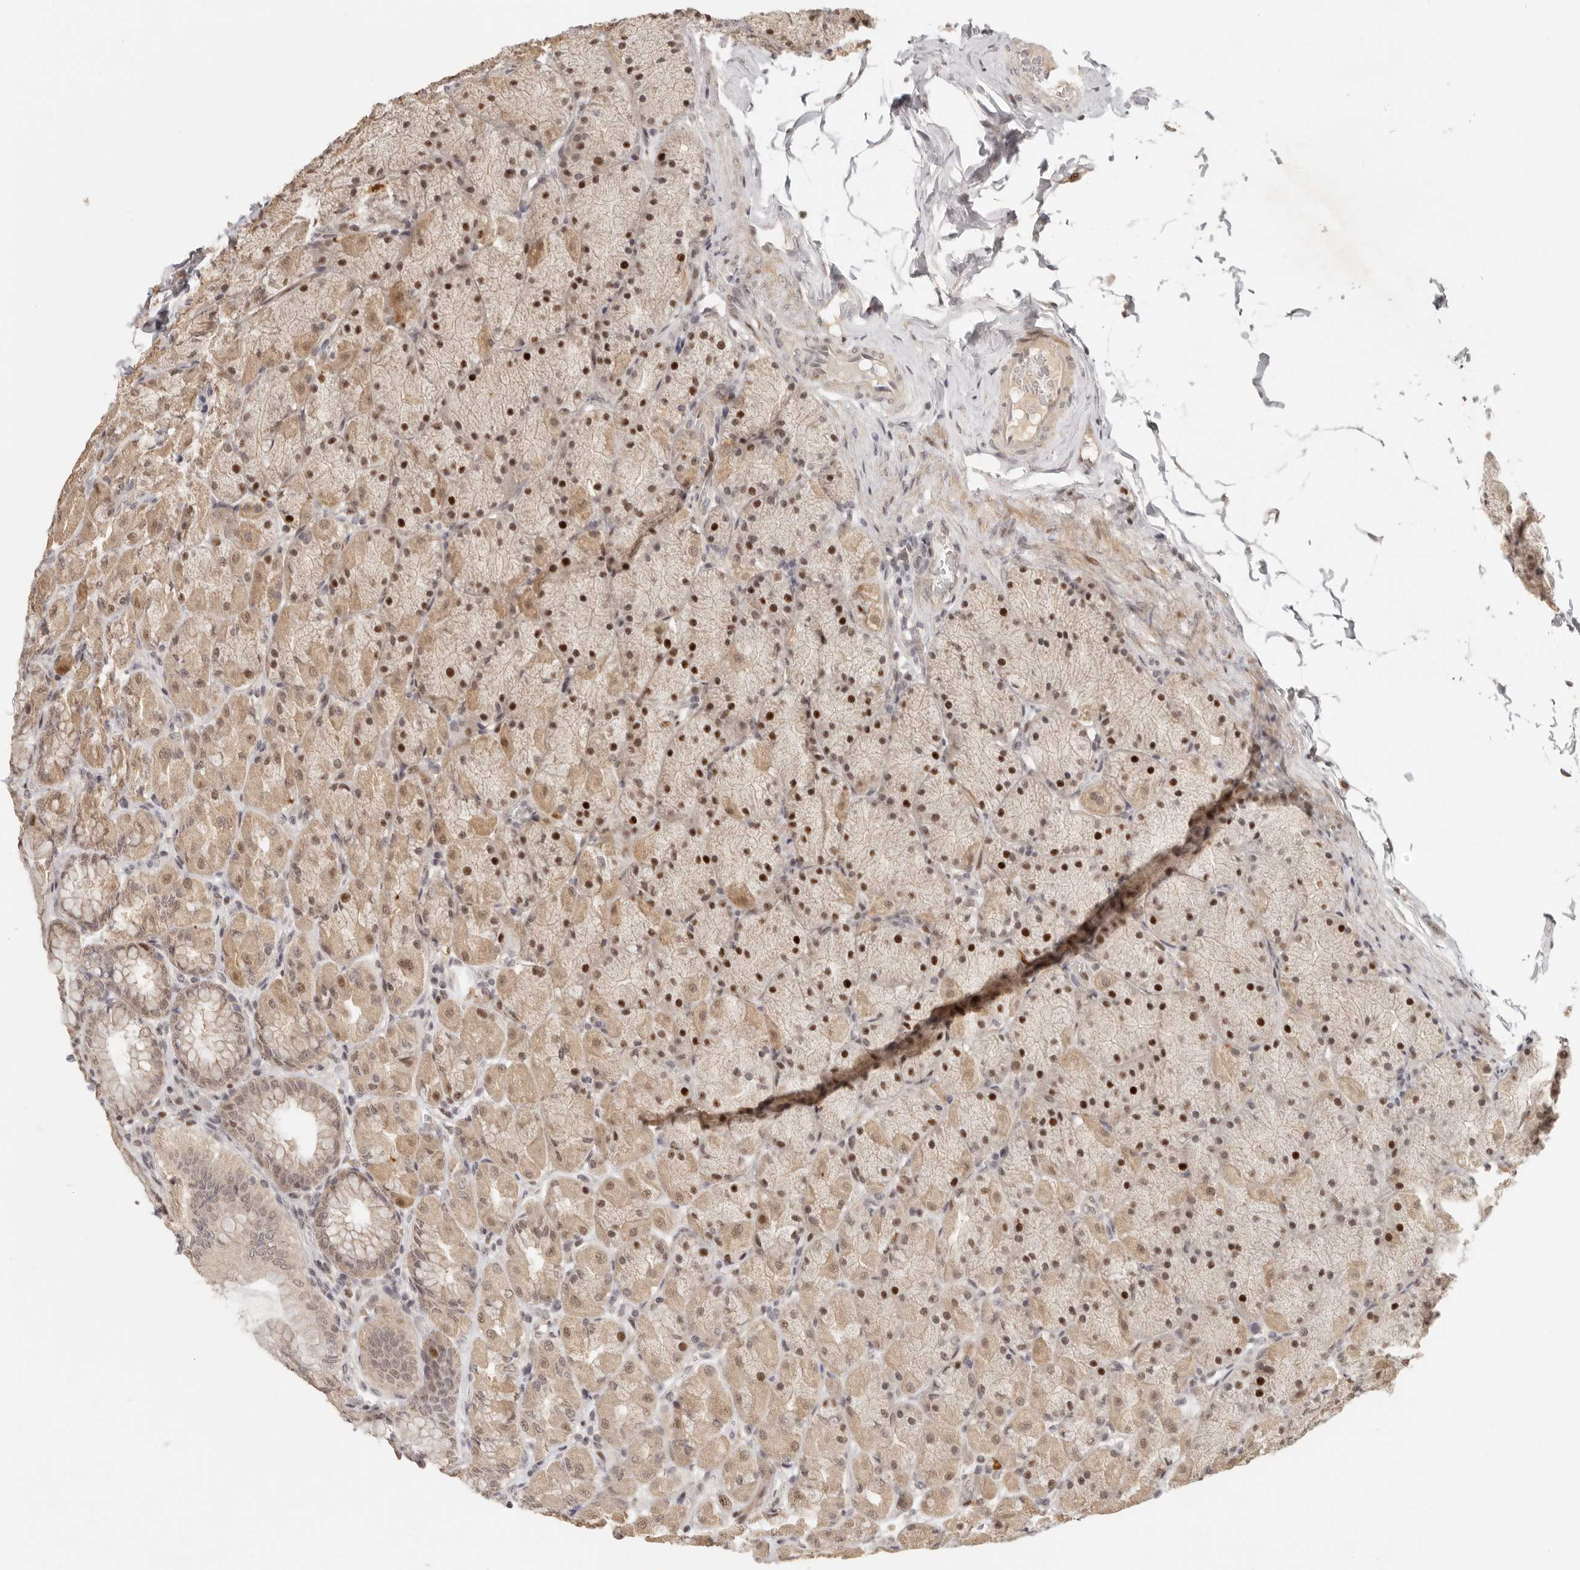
{"staining": {"intensity": "moderate", "quantity": ">75%", "location": "cytoplasmic/membranous,nuclear"}, "tissue": "stomach", "cell_type": "Glandular cells", "image_type": "normal", "snomed": [{"axis": "morphology", "description": "Normal tissue, NOS"}, {"axis": "topography", "description": "Stomach, upper"}], "caption": "Glandular cells reveal medium levels of moderate cytoplasmic/membranous,nuclear expression in about >75% of cells in normal stomach. (DAB IHC with brightfield microscopy, high magnification).", "gene": "GPBP1L1", "patient": {"sex": "female", "age": 56}}